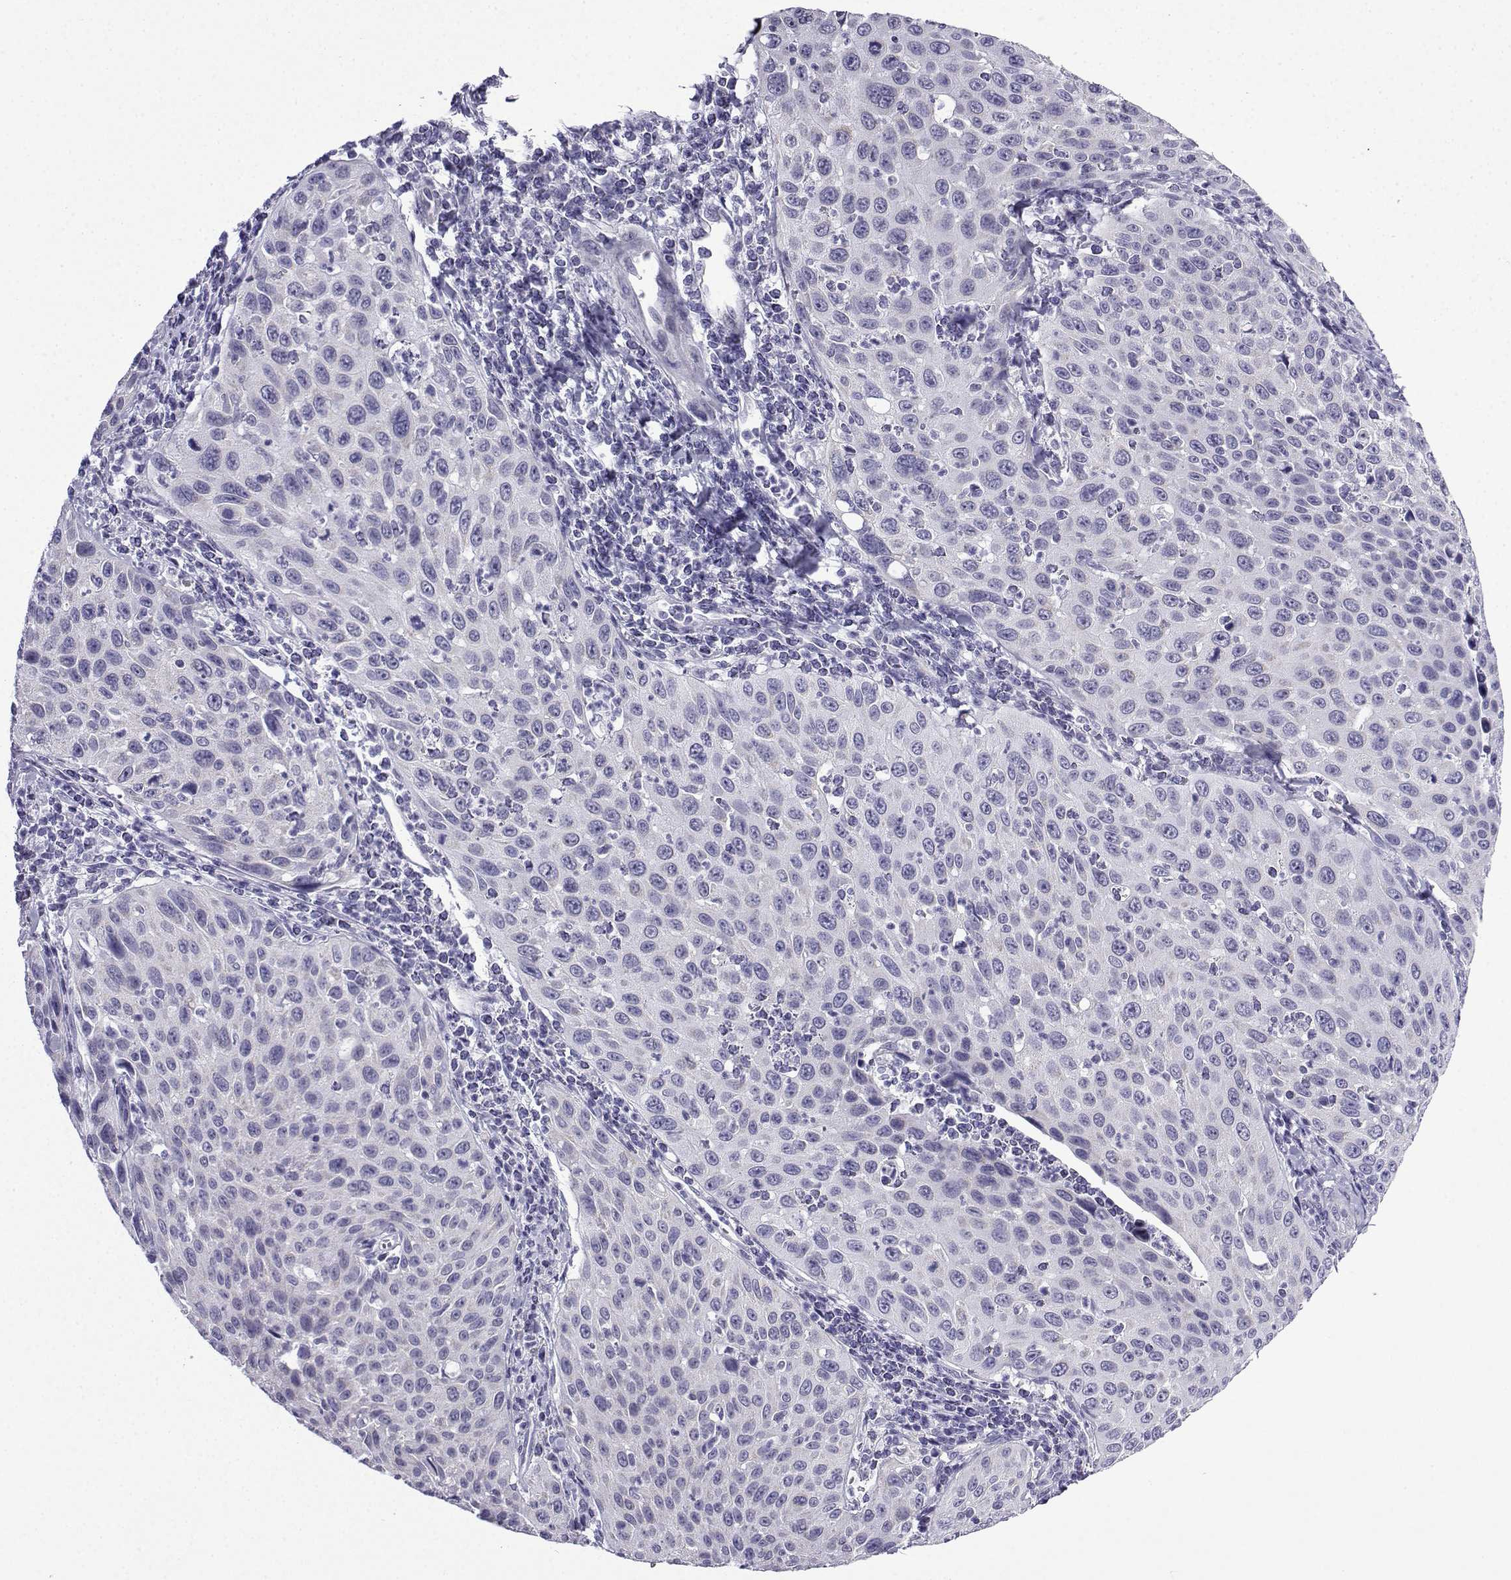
{"staining": {"intensity": "negative", "quantity": "none", "location": "none"}, "tissue": "cervical cancer", "cell_type": "Tumor cells", "image_type": "cancer", "snomed": [{"axis": "morphology", "description": "Squamous cell carcinoma, NOS"}, {"axis": "topography", "description": "Cervix"}], "caption": "DAB immunohistochemical staining of human cervical cancer demonstrates no significant positivity in tumor cells.", "gene": "ACRBP", "patient": {"sex": "female", "age": 26}}